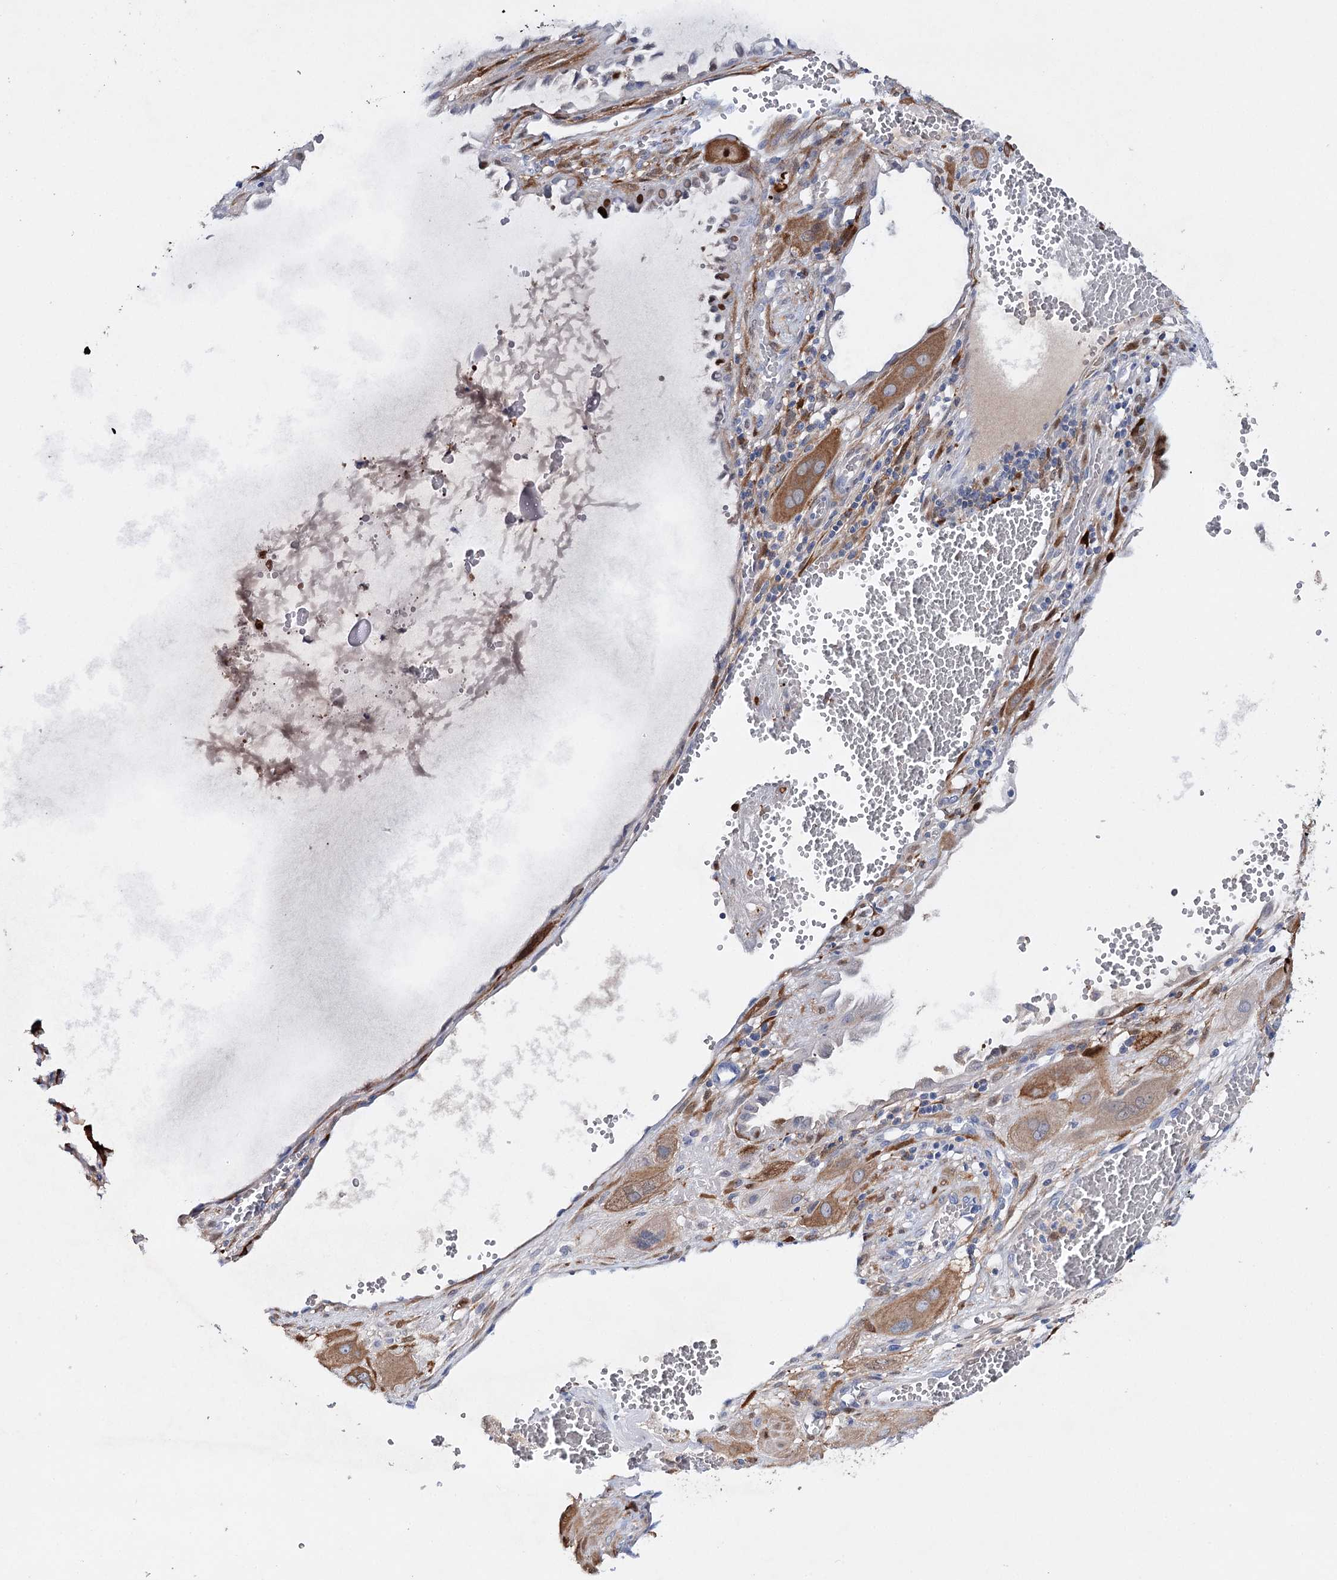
{"staining": {"intensity": "moderate", "quantity": ">75%", "location": "cytoplasmic/membranous"}, "tissue": "cervical cancer", "cell_type": "Tumor cells", "image_type": "cancer", "snomed": [{"axis": "morphology", "description": "Squamous cell carcinoma, NOS"}, {"axis": "topography", "description": "Cervix"}], "caption": "Immunohistochemistry (DAB (3,3'-diaminobenzidine)) staining of cervical cancer (squamous cell carcinoma) reveals moderate cytoplasmic/membranous protein staining in approximately >75% of tumor cells. (DAB IHC with brightfield microscopy, high magnification).", "gene": "CFAP46", "patient": {"sex": "female", "age": 34}}